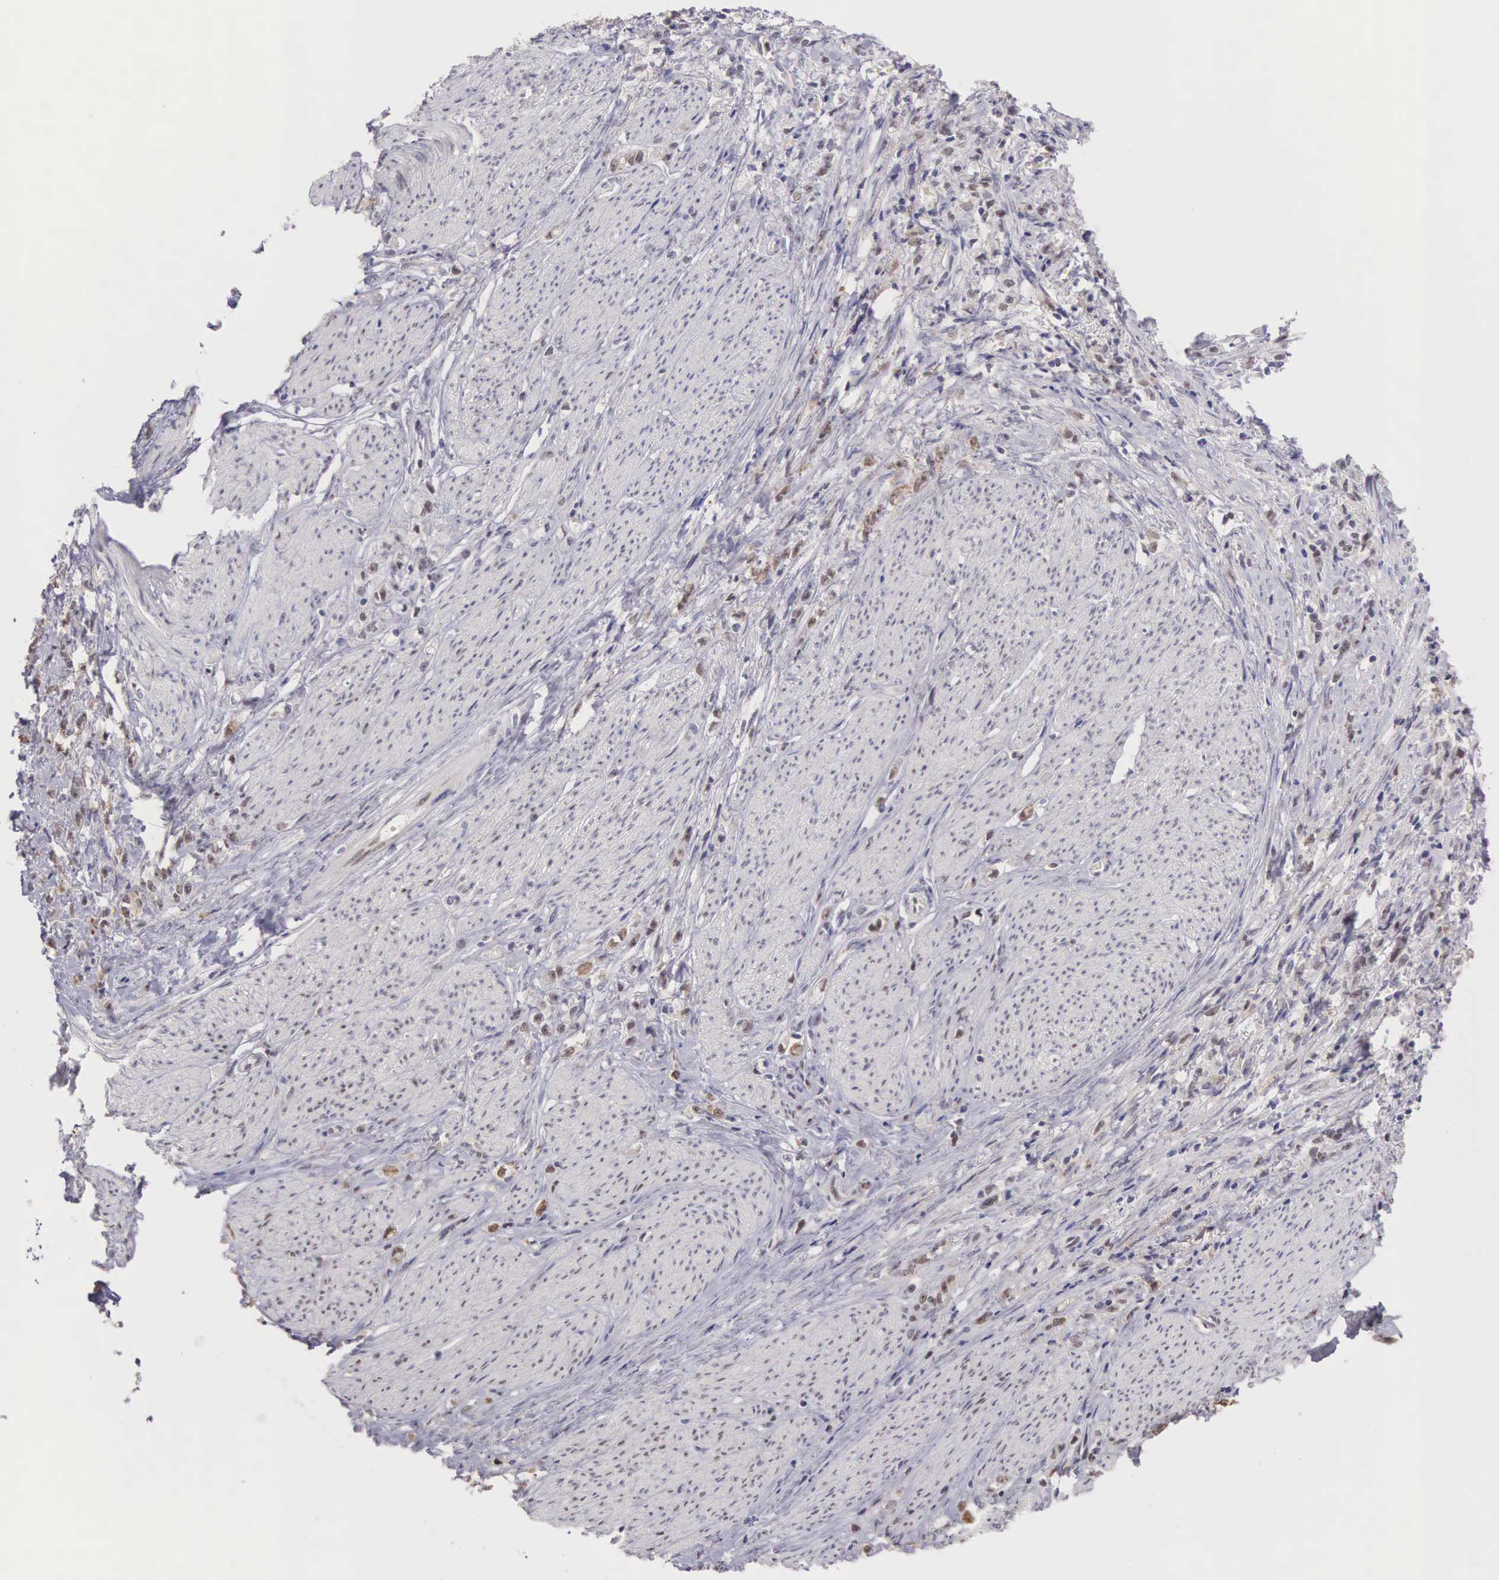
{"staining": {"intensity": "weak", "quantity": "<25%", "location": "nuclear"}, "tissue": "stomach cancer", "cell_type": "Tumor cells", "image_type": "cancer", "snomed": [{"axis": "morphology", "description": "Adenocarcinoma, NOS"}, {"axis": "topography", "description": "Stomach"}], "caption": "This is an IHC histopathology image of human stomach cancer (adenocarcinoma). There is no staining in tumor cells.", "gene": "GRK3", "patient": {"sex": "male", "age": 72}}